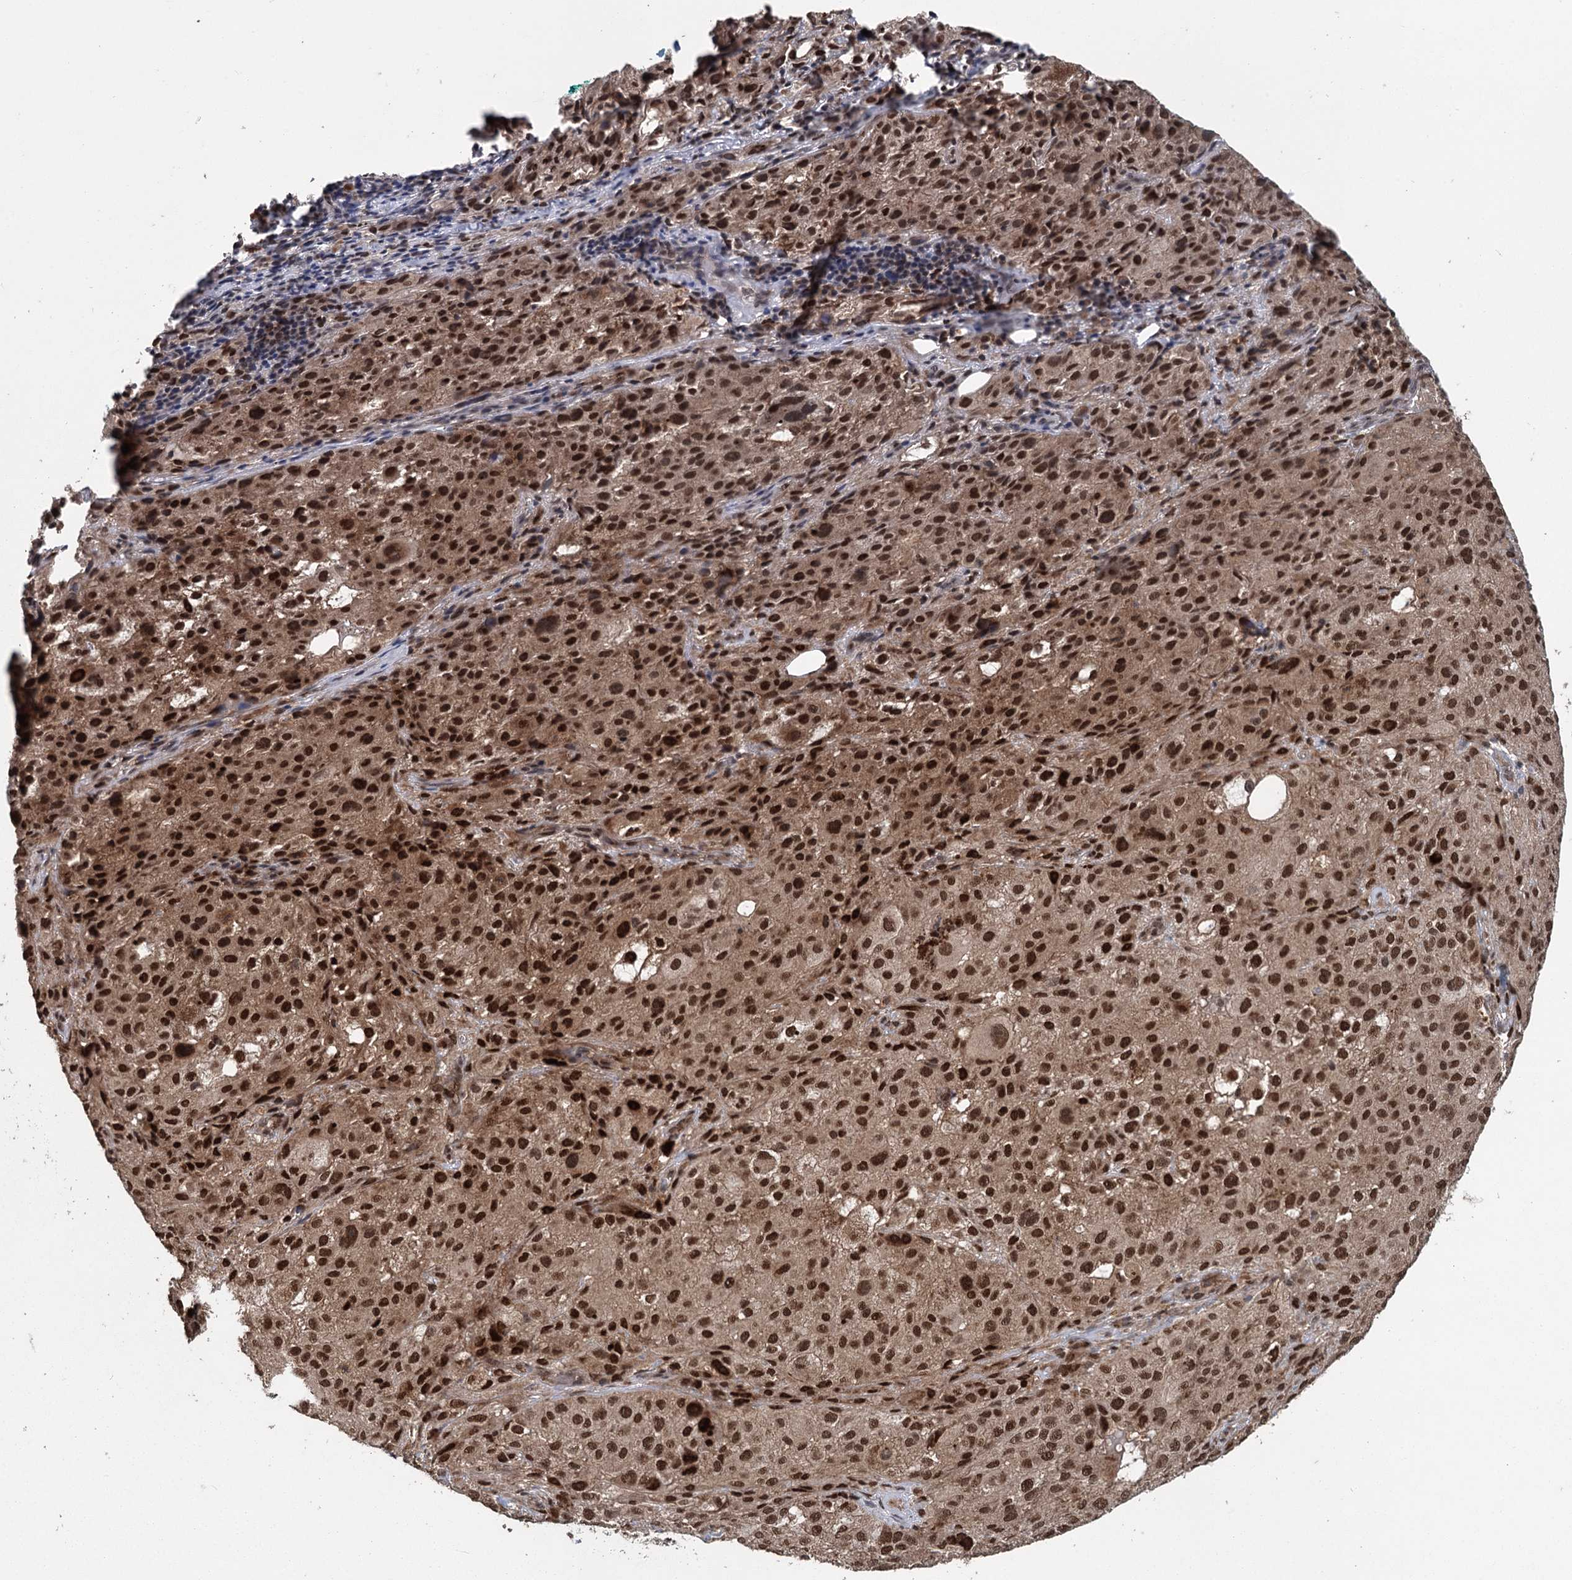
{"staining": {"intensity": "strong", "quantity": ">75%", "location": "nuclear"}, "tissue": "melanoma", "cell_type": "Tumor cells", "image_type": "cancer", "snomed": [{"axis": "morphology", "description": "Necrosis, NOS"}, {"axis": "morphology", "description": "Malignant melanoma, NOS"}, {"axis": "topography", "description": "Skin"}], "caption": "Melanoma stained for a protein demonstrates strong nuclear positivity in tumor cells.", "gene": "MYG1", "patient": {"sex": "female", "age": 87}}